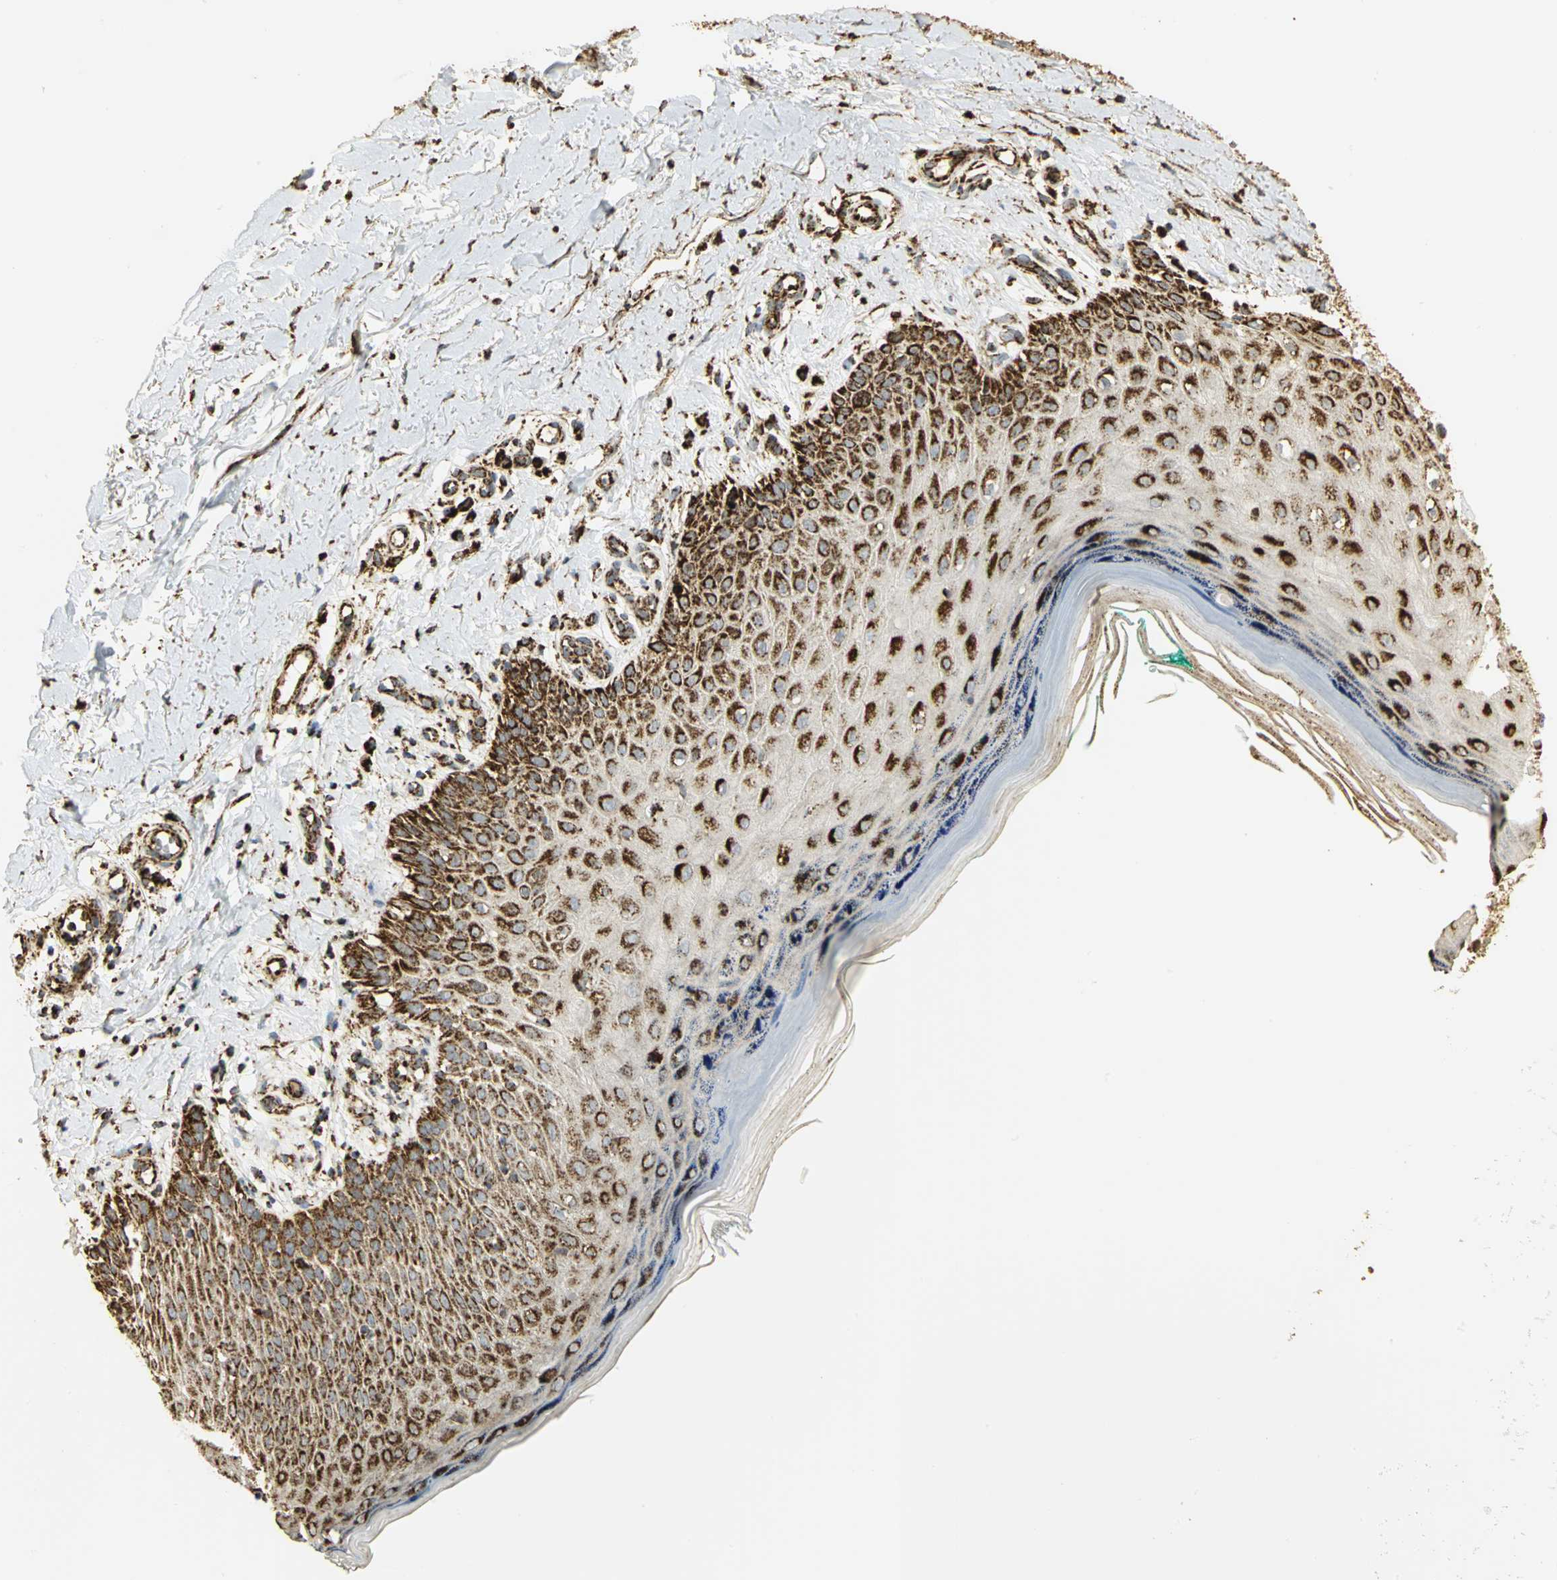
{"staining": {"intensity": "strong", "quantity": ">75%", "location": "cytoplasmic/membranous"}, "tissue": "skin cancer", "cell_type": "Tumor cells", "image_type": "cancer", "snomed": [{"axis": "morphology", "description": "Squamous cell carcinoma, NOS"}, {"axis": "topography", "description": "Skin"}], "caption": "The micrograph shows staining of skin squamous cell carcinoma, revealing strong cytoplasmic/membranous protein staining (brown color) within tumor cells.", "gene": "VDAC1", "patient": {"sex": "female", "age": 42}}